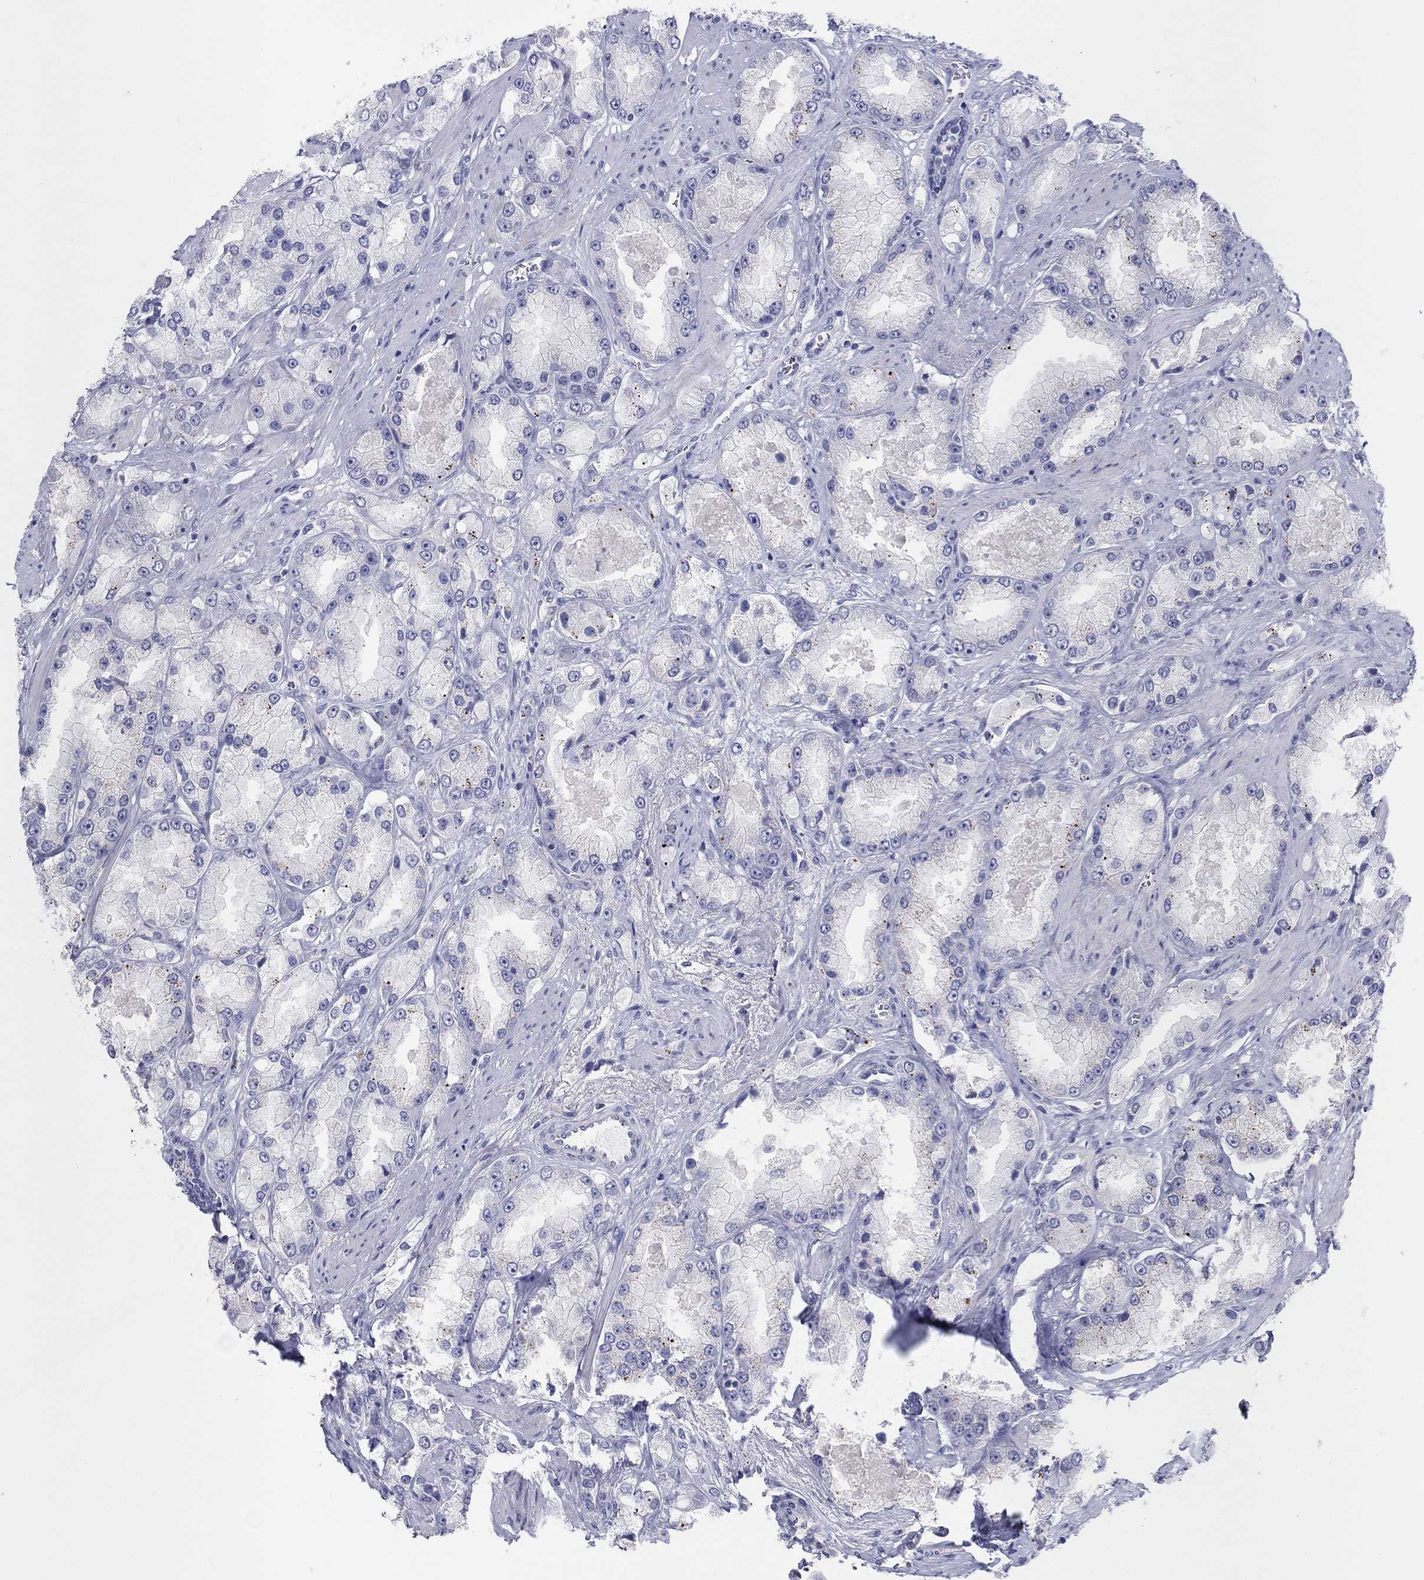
{"staining": {"intensity": "strong", "quantity": "<25%", "location": "cytoplasmic/membranous"}, "tissue": "prostate cancer", "cell_type": "Tumor cells", "image_type": "cancer", "snomed": [{"axis": "morphology", "description": "Adenocarcinoma, NOS"}, {"axis": "topography", "description": "Prostate and seminal vesicle, NOS"}, {"axis": "topography", "description": "Prostate"}], "caption": "The histopathology image exhibits immunohistochemical staining of prostate cancer. There is strong cytoplasmic/membranous expression is present in approximately <25% of tumor cells.", "gene": "CPNE6", "patient": {"sex": "male", "age": 64}}